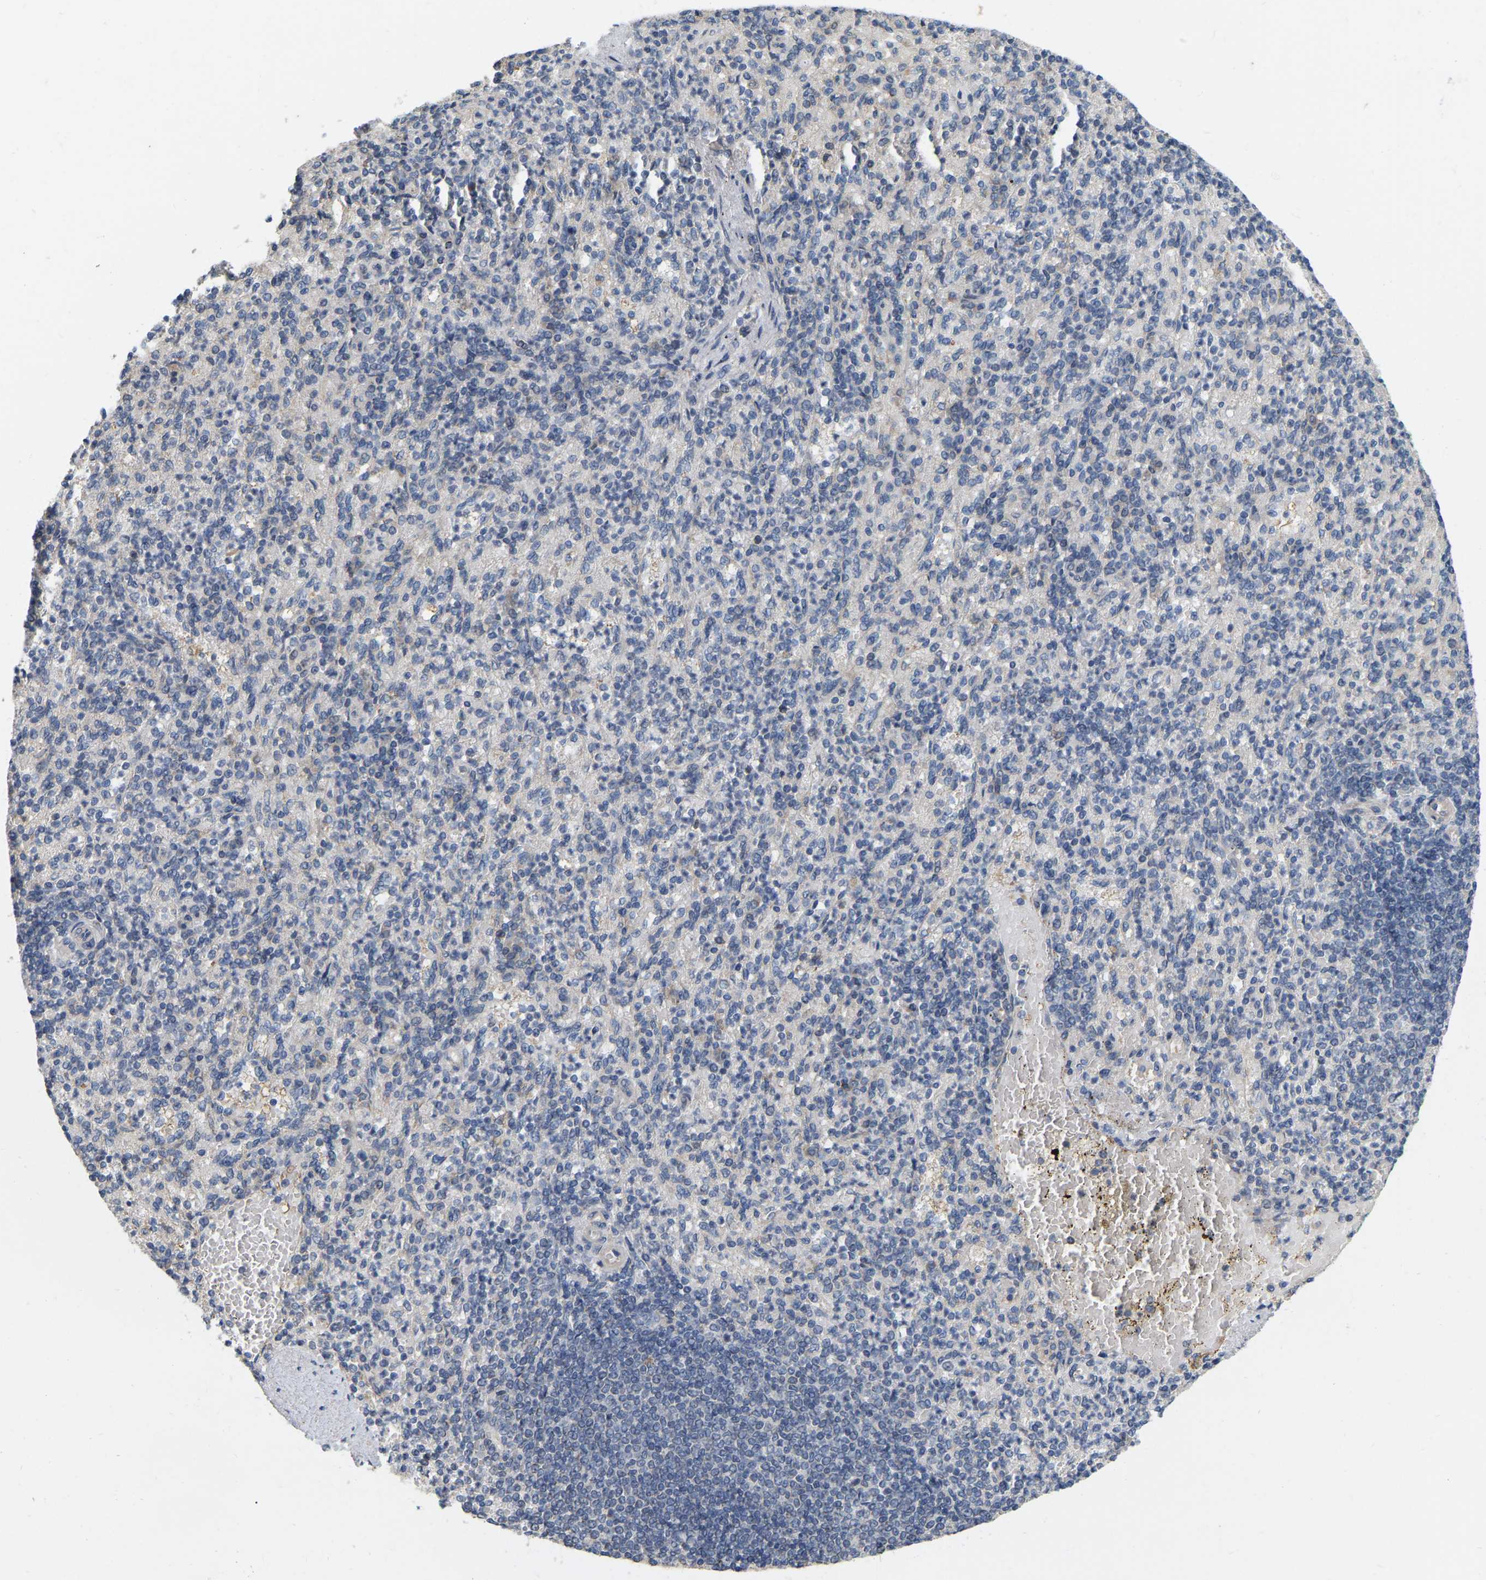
{"staining": {"intensity": "moderate", "quantity": "<25%", "location": "cytoplasmic/membranous"}, "tissue": "spleen", "cell_type": "Cells in red pulp", "image_type": "normal", "snomed": [{"axis": "morphology", "description": "Normal tissue, NOS"}, {"axis": "topography", "description": "Spleen"}], "caption": "IHC of normal spleen demonstrates low levels of moderate cytoplasmic/membranous staining in approximately <25% of cells in red pulp.", "gene": "SSH1", "patient": {"sex": "female", "age": 74}}